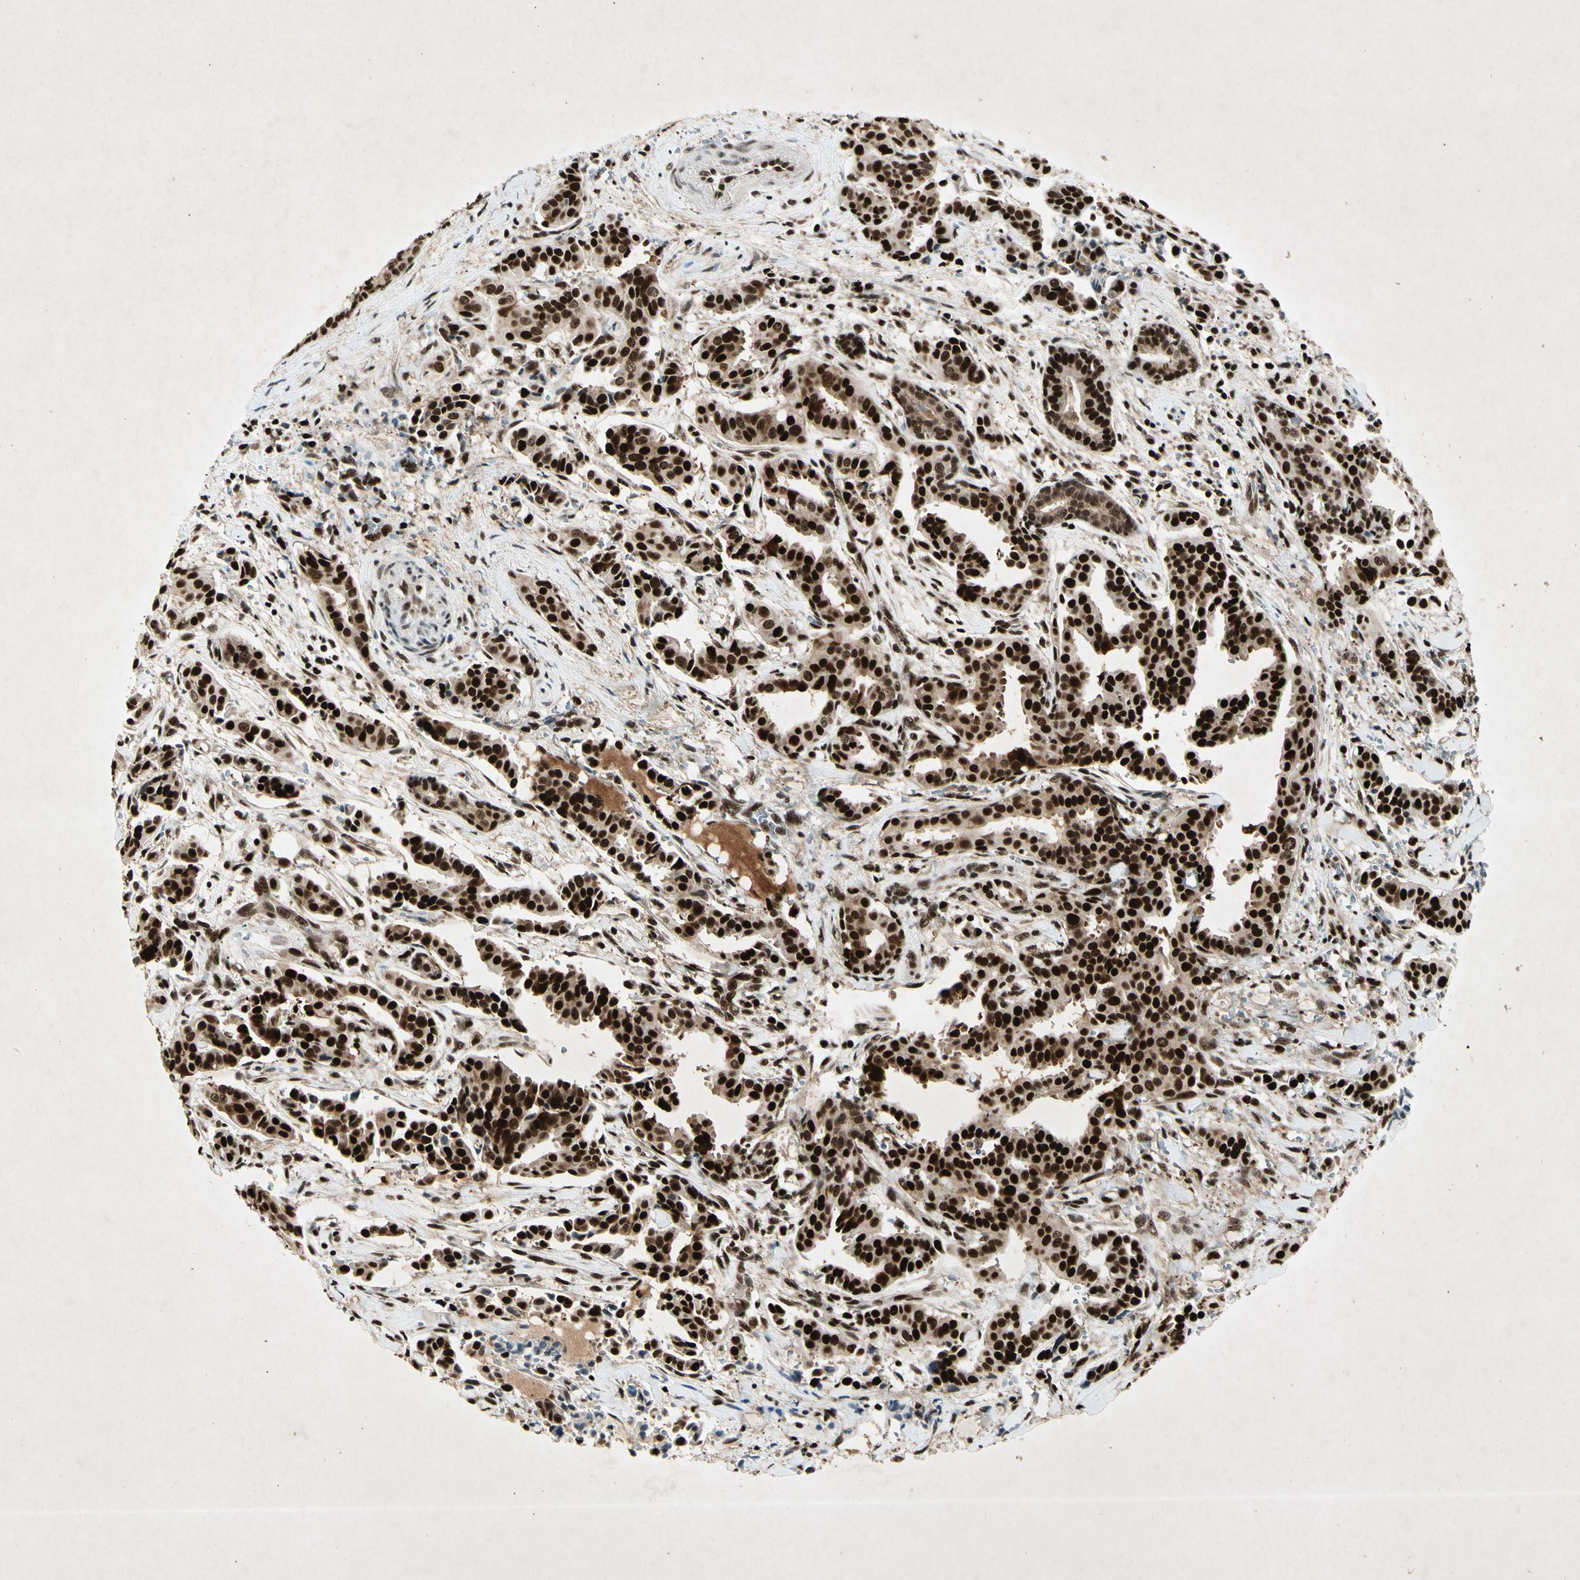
{"staining": {"intensity": "strong", "quantity": ">75%", "location": "nuclear"}, "tissue": "head and neck cancer", "cell_type": "Tumor cells", "image_type": "cancer", "snomed": [{"axis": "morphology", "description": "Adenocarcinoma, NOS"}, {"axis": "topography", "description": "Salivary gland"}, {"axis": "topography", "description": "Head-Neck"}], "caption": "Immunohistochemical staining of human adenocarcinoma (head and neck) exhibits strong nuclear protein staining in approximately >75% of tumor cells.", "gene": "RNF43", "patient": {"sex": "female", "age": 59}}